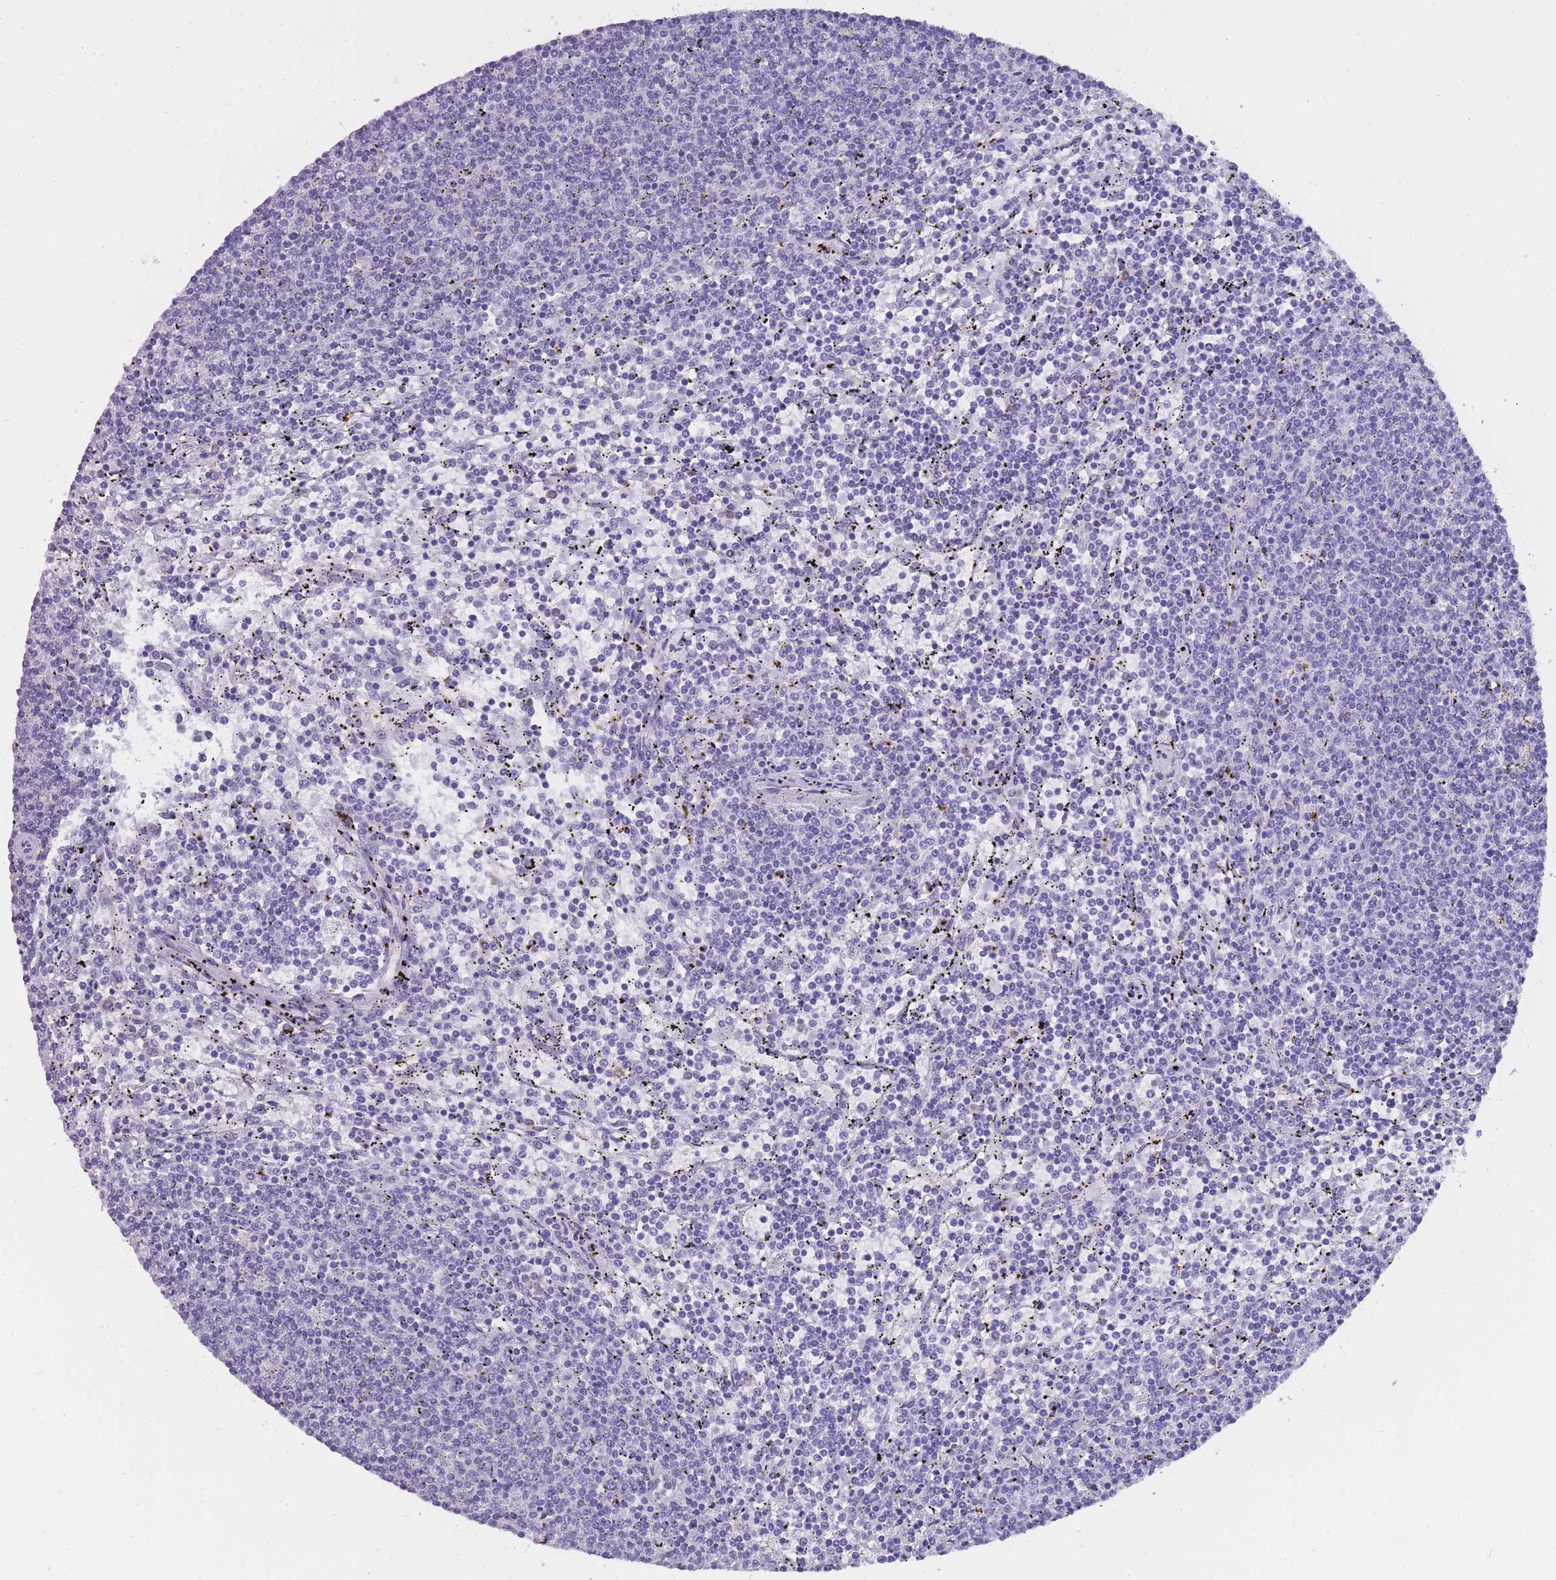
{"staining": {"intensity": "negative", "quantity": "none", "location": "none"}, "tissue": "lymphoma", "cell_type": "Tumor cells", "image_type": "cancer", "snomed": [{"axis": "morphology", "description": "Malignant lymphoma, non-Hodgkin's type, Low grade"}, {"axis": "topography", "description": "Spleen"}], "caption": "Tumor cells show no significant positivity in lymphoma.", "gene": "ZNF662", "patient": {"sex": "female", "age": 50}}